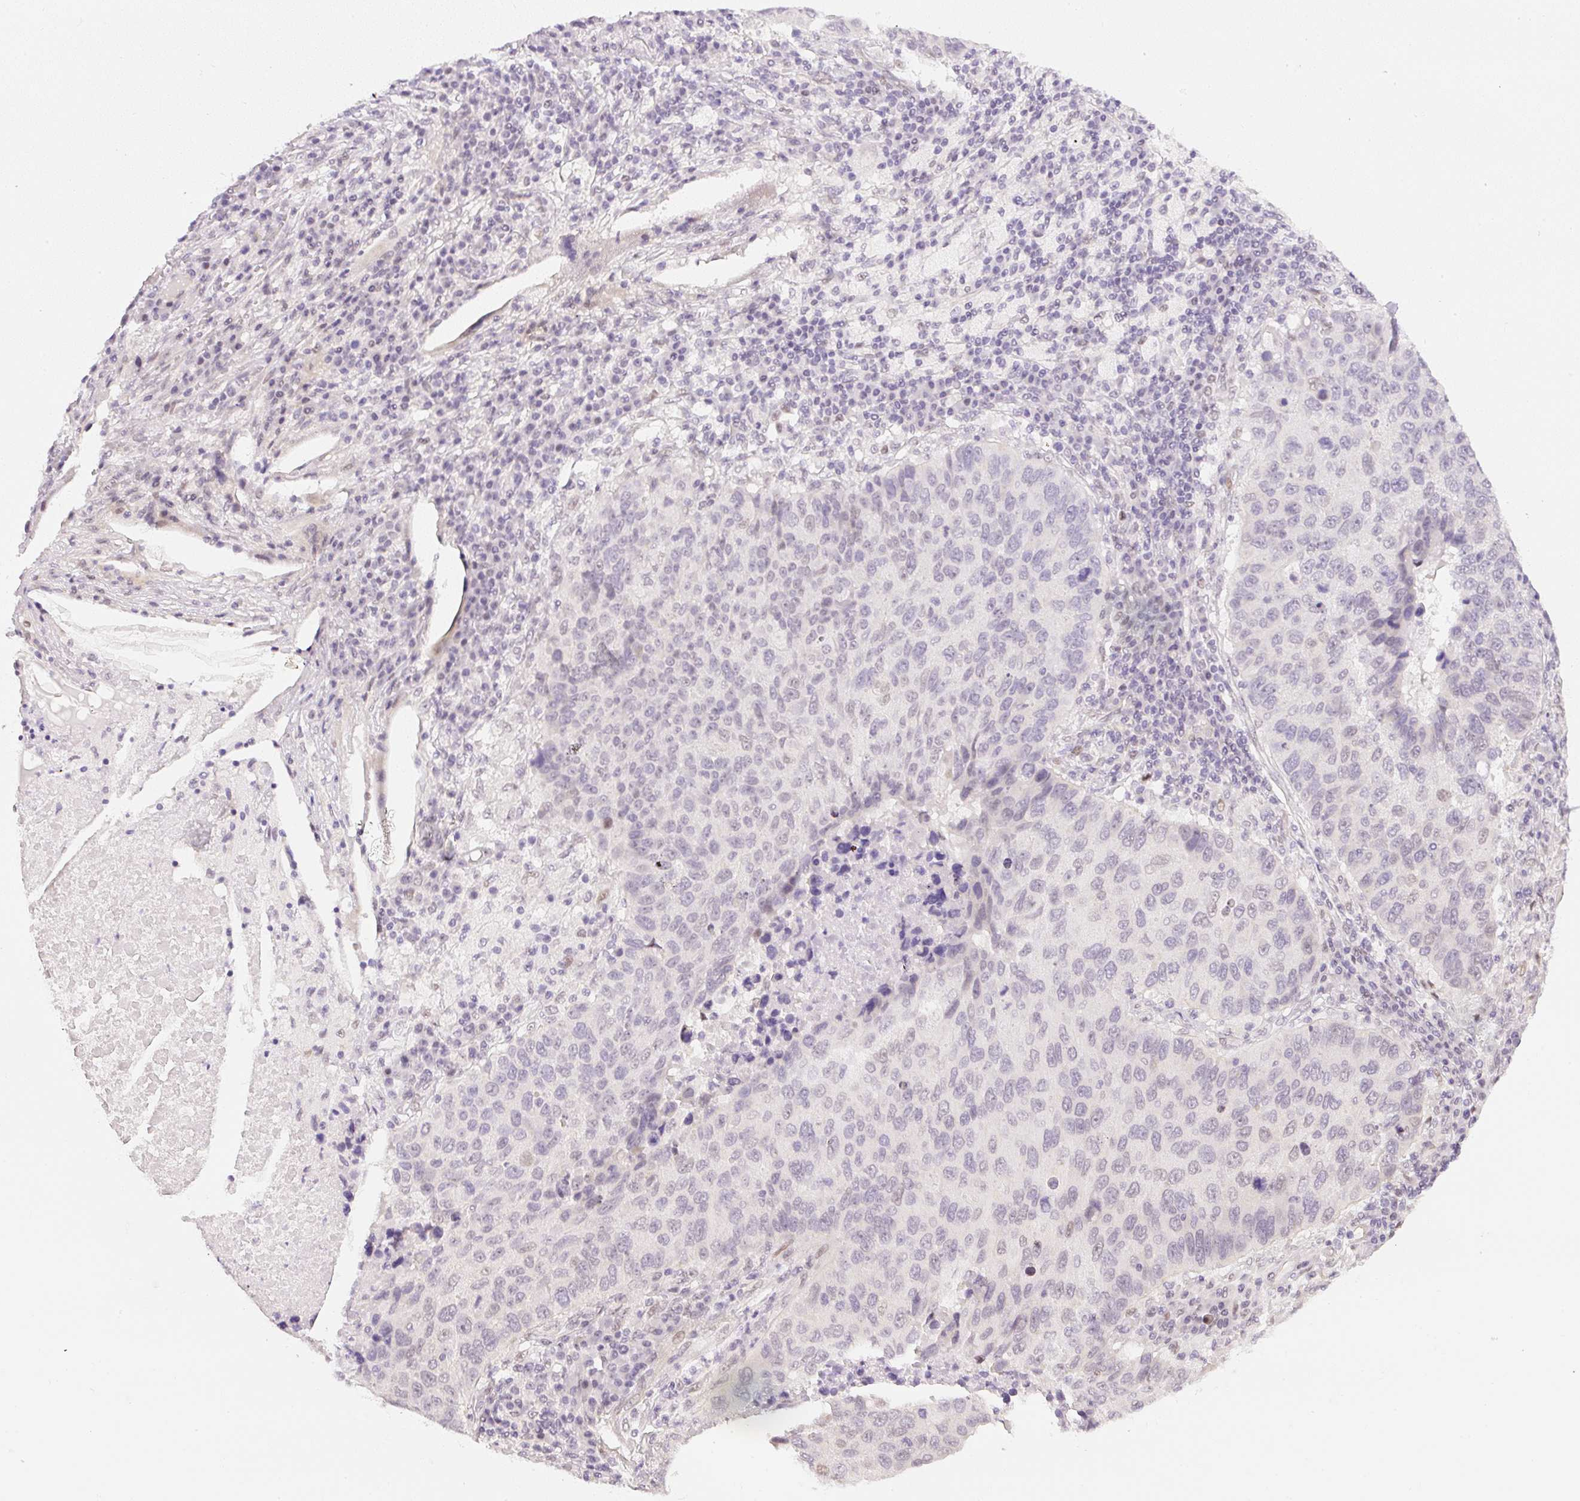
{"staining": {"intensity": "weak", "quantity": "<25%", "location": "nuclear"}, "tissue": "lung cancer", "cell_type": "Tumor cells", "image_type": "cancer", "snomed": [{"axis": "morphology", "description": "Squamous cell carcinoma, NOS"}, {"axis": "topography", "description": "Lung"}], "caption": "Tumor cells are negative for protein expression in human lung cancer.", "gene": "DPPA4", "patient": {"sex": "male", "age": 73}}